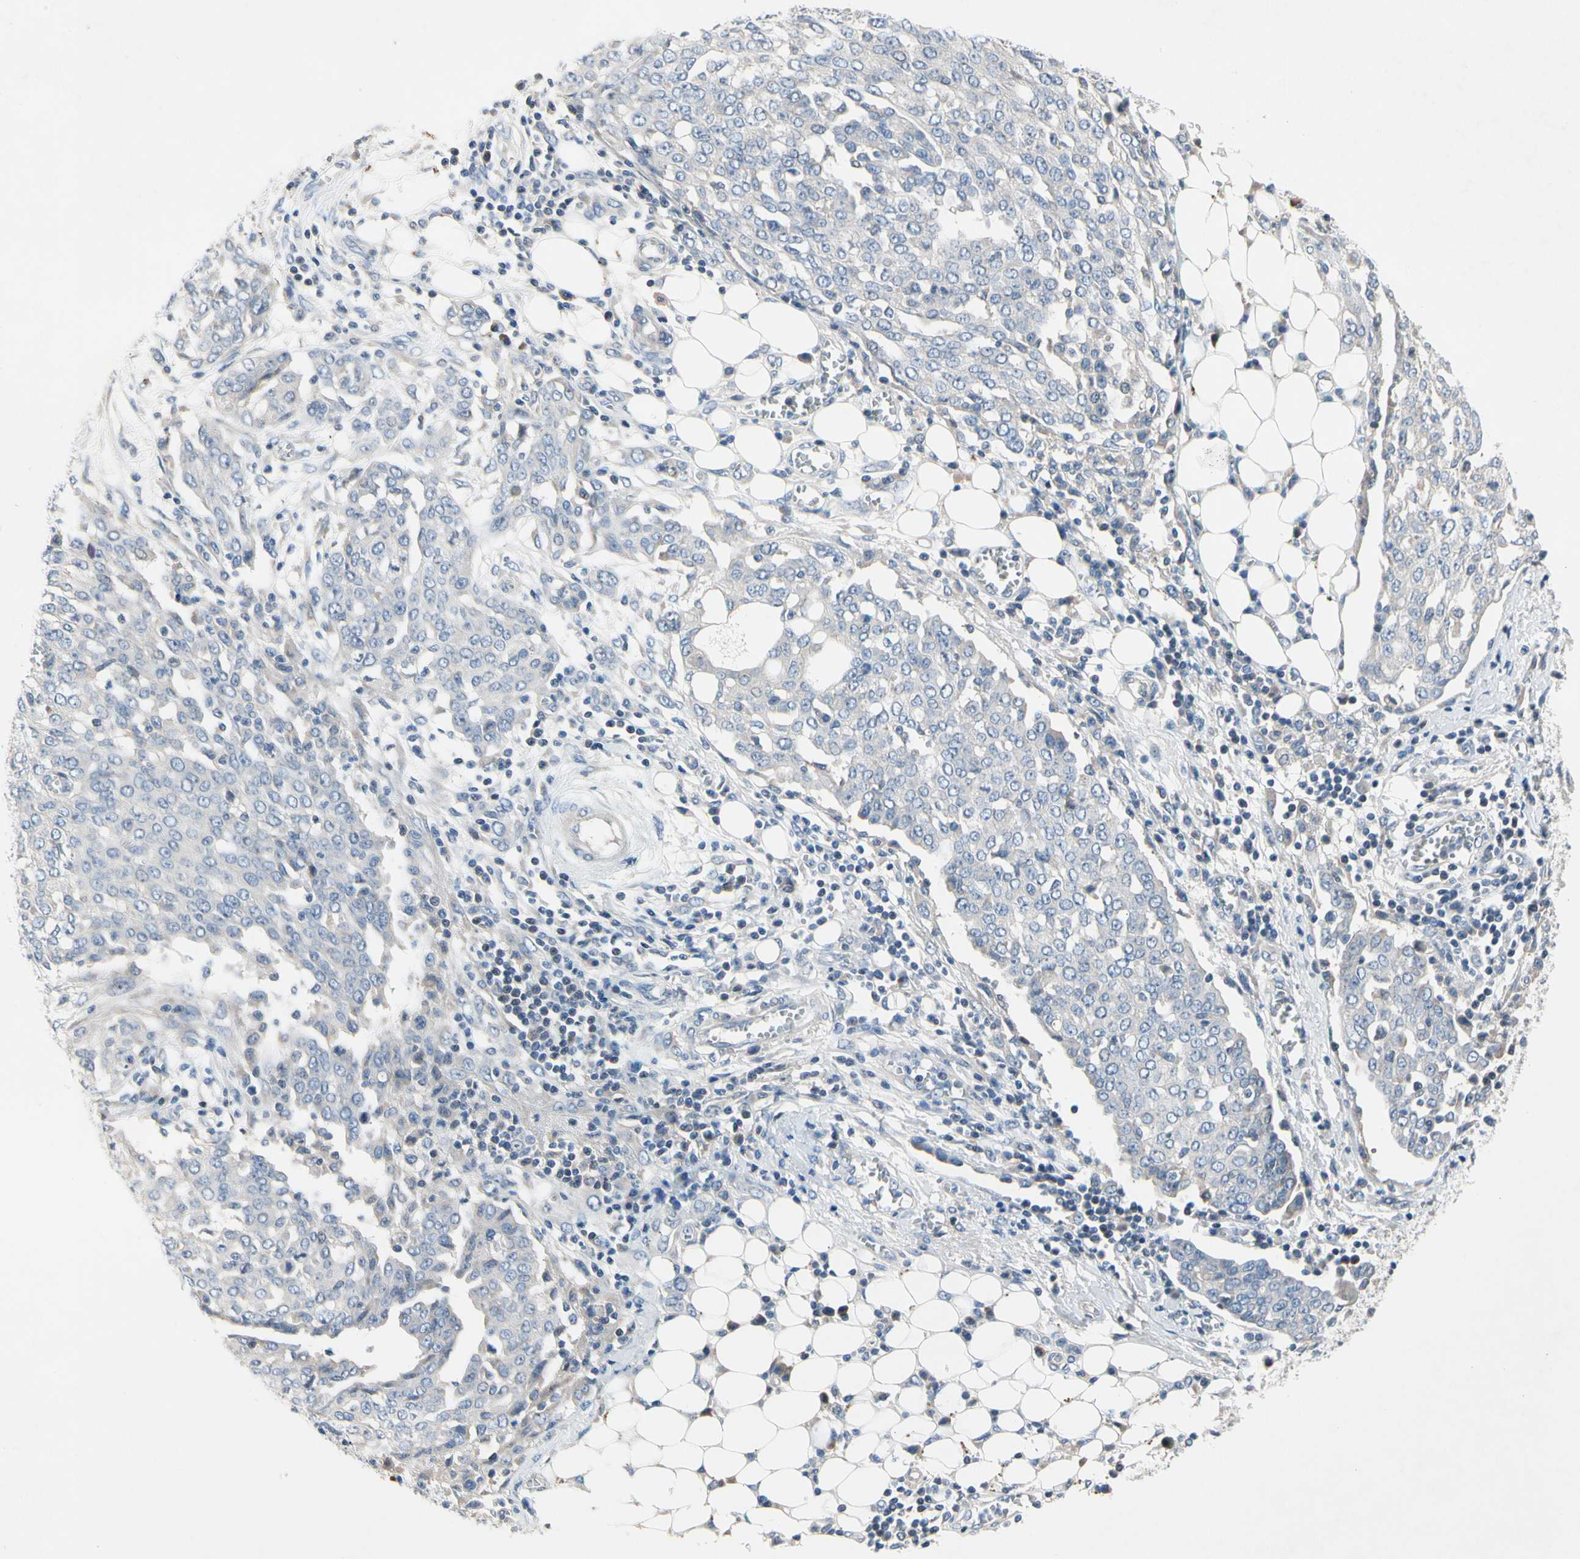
{"staining": {"intensity": "negative", "quantity": "none", "location": "none"}, "tissue": "ovarian cancer", "cell_type": "Tumor cells", "image_type": "cancer", "snomed": [{"axis": "morphology", "description": "Cystadenocarcinoma, serous, NOS"}, {"axis": "topography", "description": "Soft tissue"}, {"axis": "topography", "description": "Ovary"}], "caption": "Ovarian cancer (serous cystadenocarcinoma) was stained to show a protein in brown. There is no significant staining in tumor cells.", "gene": "GAS6", "patient": {"sex": "female", "age": 57}}